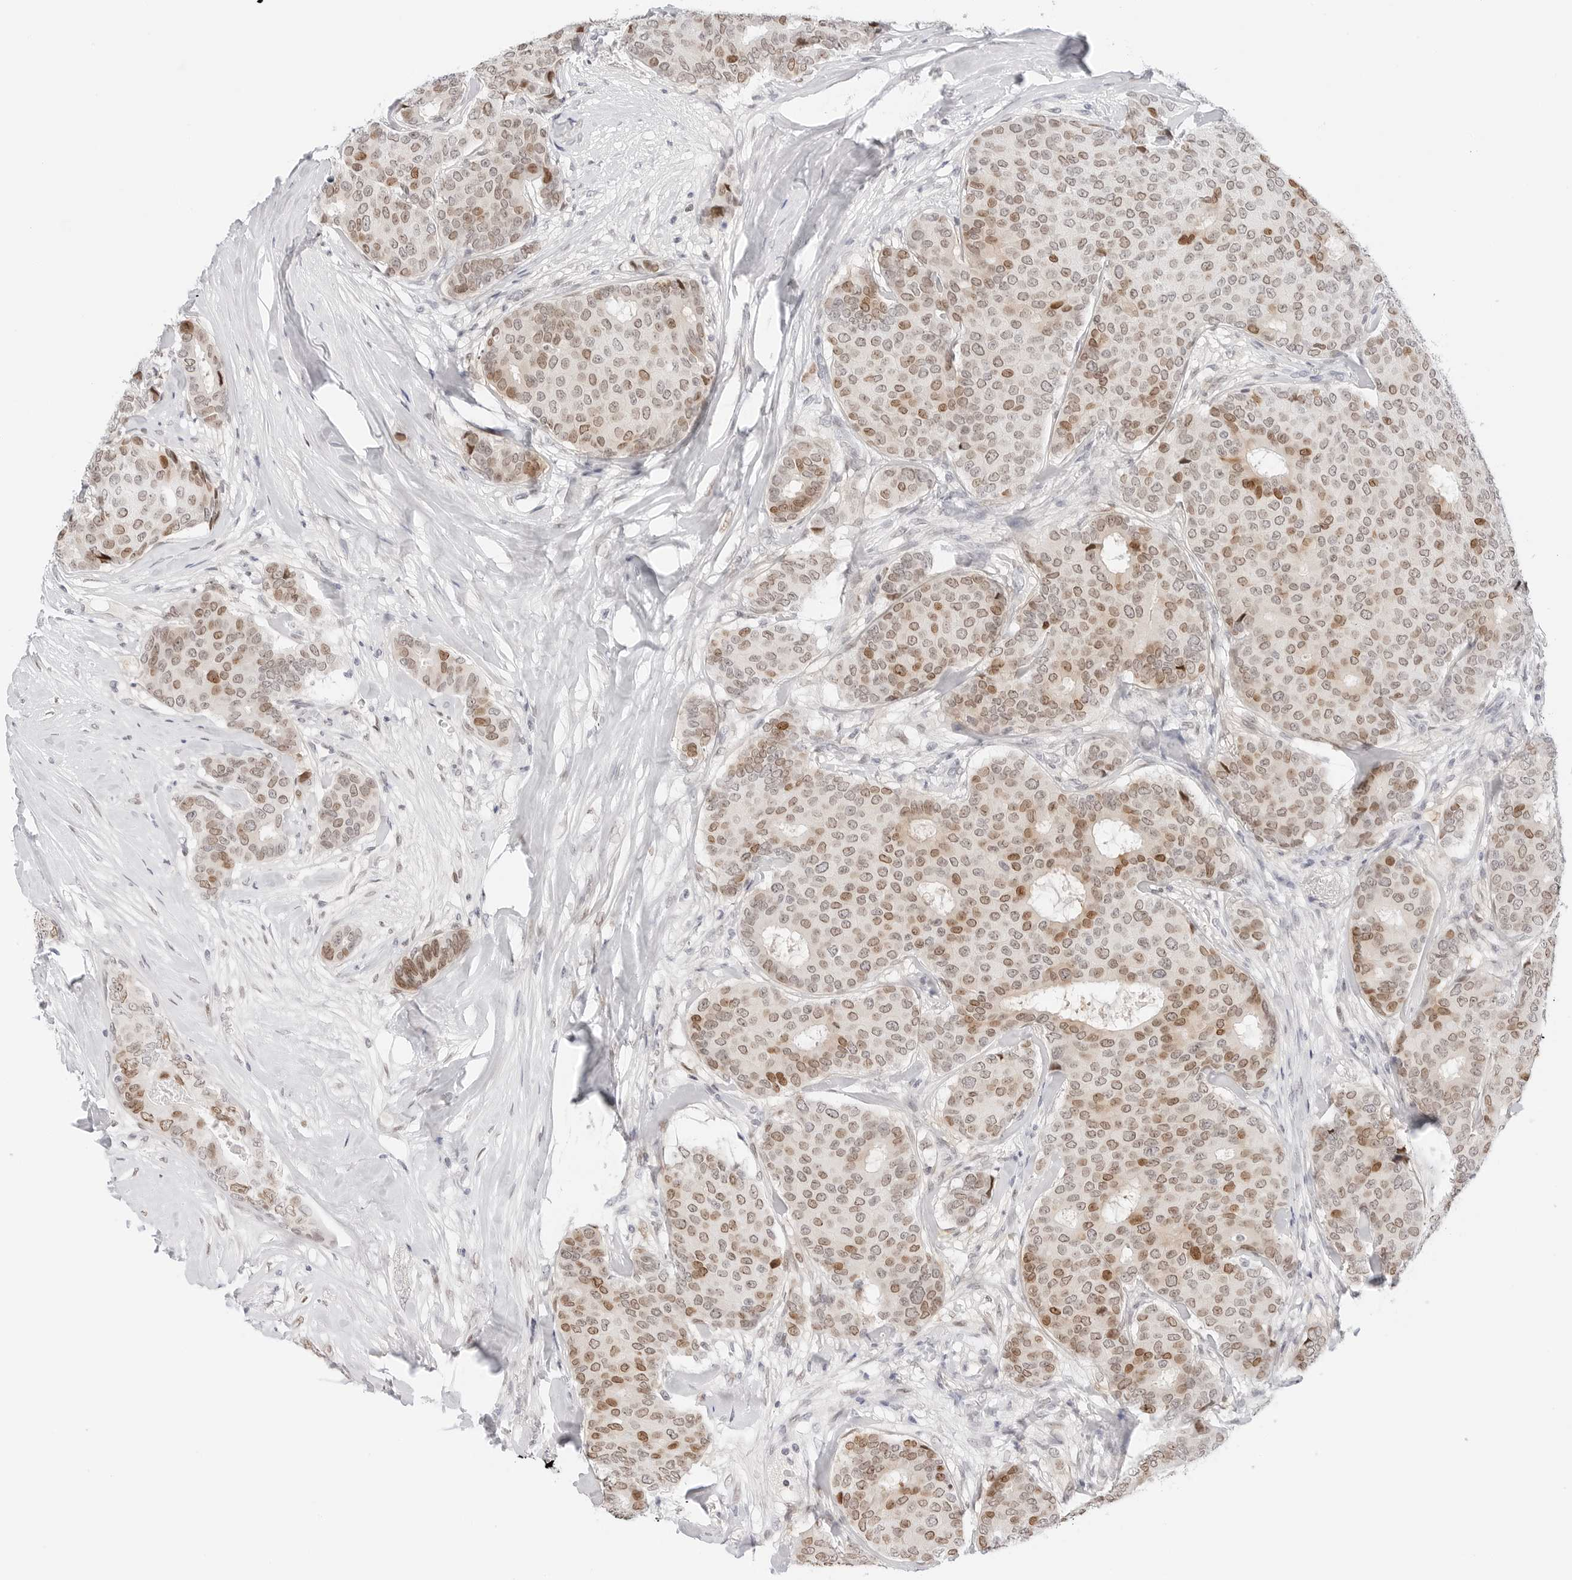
{"staining": {"intensity": "moderate", "quantity": ">75%", "location": "nuclear"}, "tissue": "breast cancer", "cell_type": "Tumor cells", "image_type": "cancer", "snomed": [{"axis": "morphology", "description": "Duct carcinoma"}, {"axis": "topography", "description": "Breast"}], "caption": "A histopathology image showing moderate nuclear staining in approximately >75% of tumor cells in breast infiltrating ductal carcinoma, as visualized by brown immunohistochemical staining.", "gene": "SPIDR", "patient": {"sex": "female", "age": 75}}